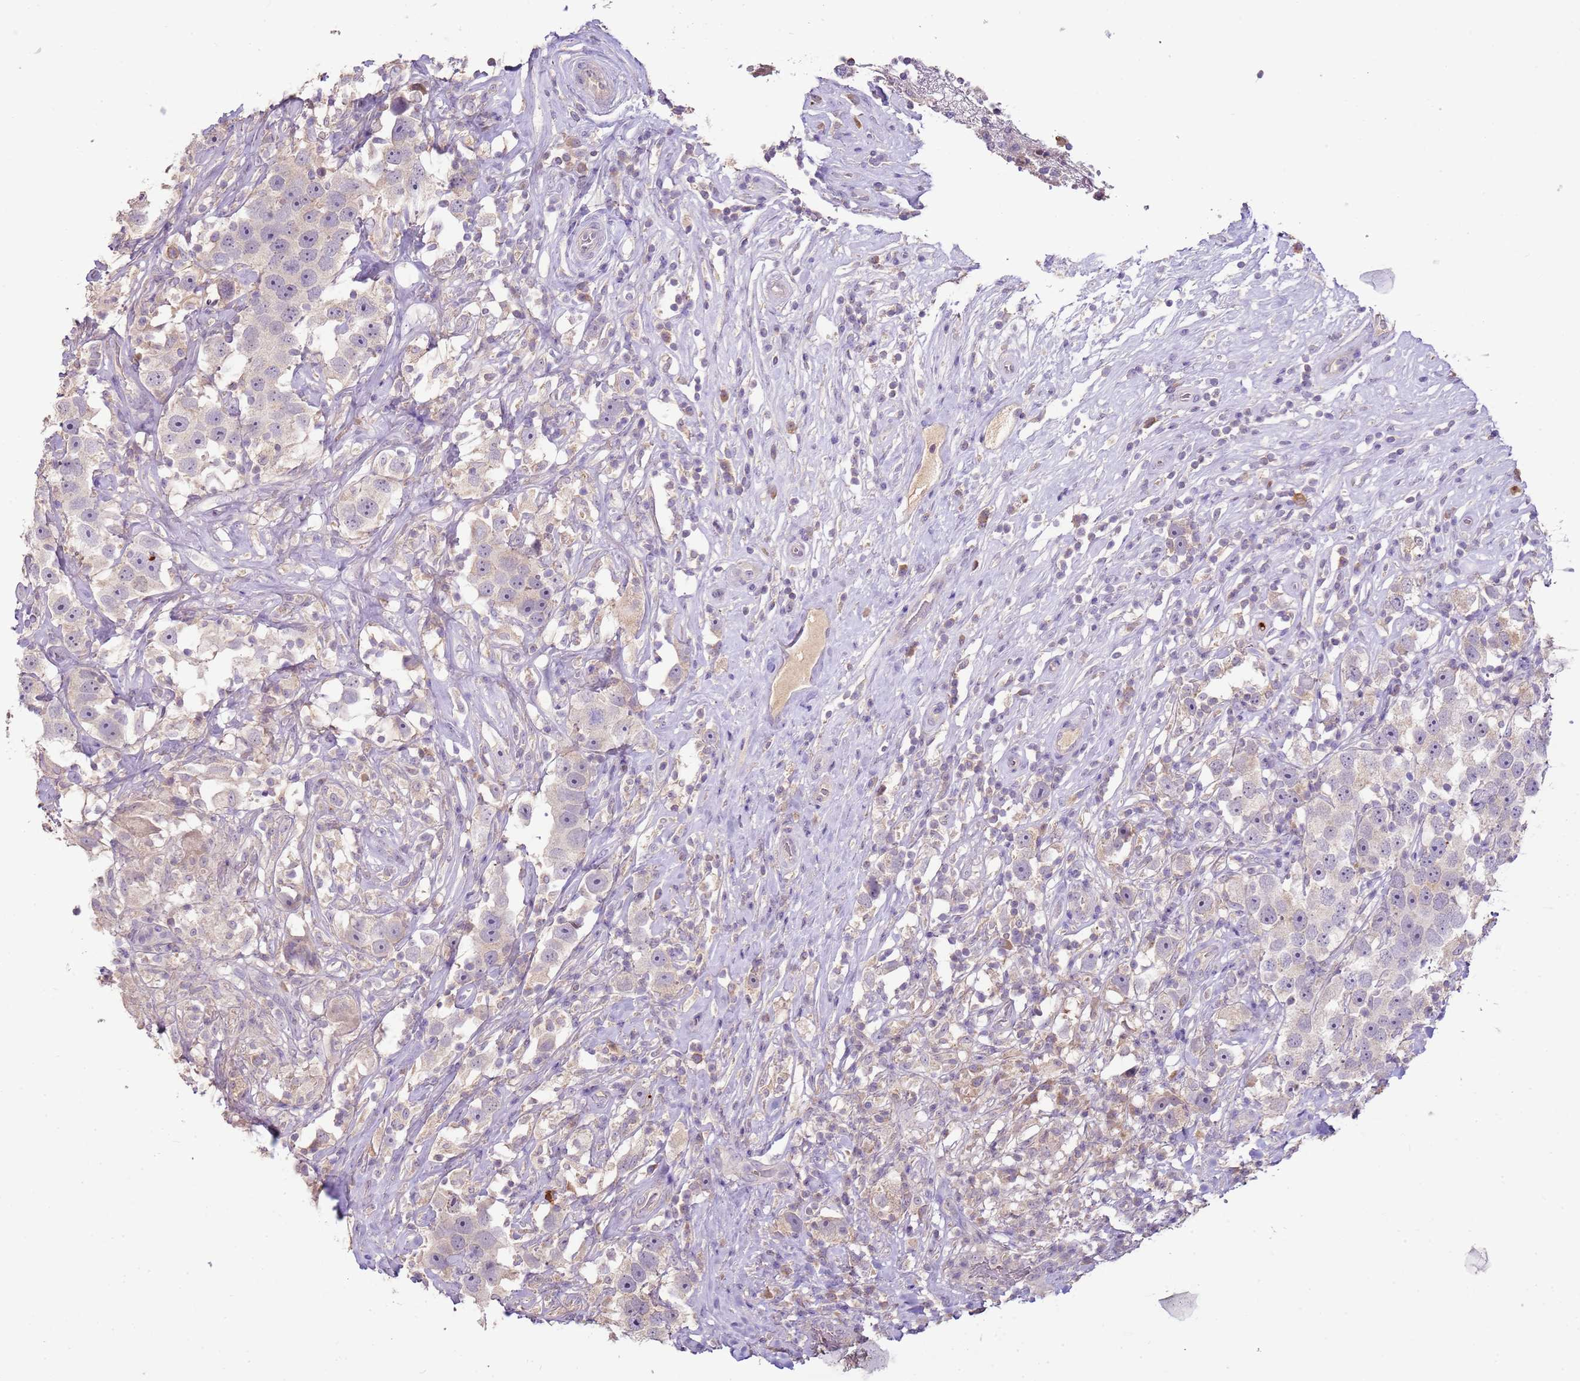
{"staining": {"intensity": "negative", "quantity": "none", "location": "none"}, "tissue": "testis cancer", "cell_type": "Tumor cells", "image_type": "cancer", "snomed": [{"axis": "morphology", "description": "Seminoma, NOS"}, {"axis": "topography", "description": "Testis"}], "caption": "The micrograph shows no staining of tumor cells in testis cancer.", "gene": "IL2RG", "patient": {"sex": "male", "age": 49}}